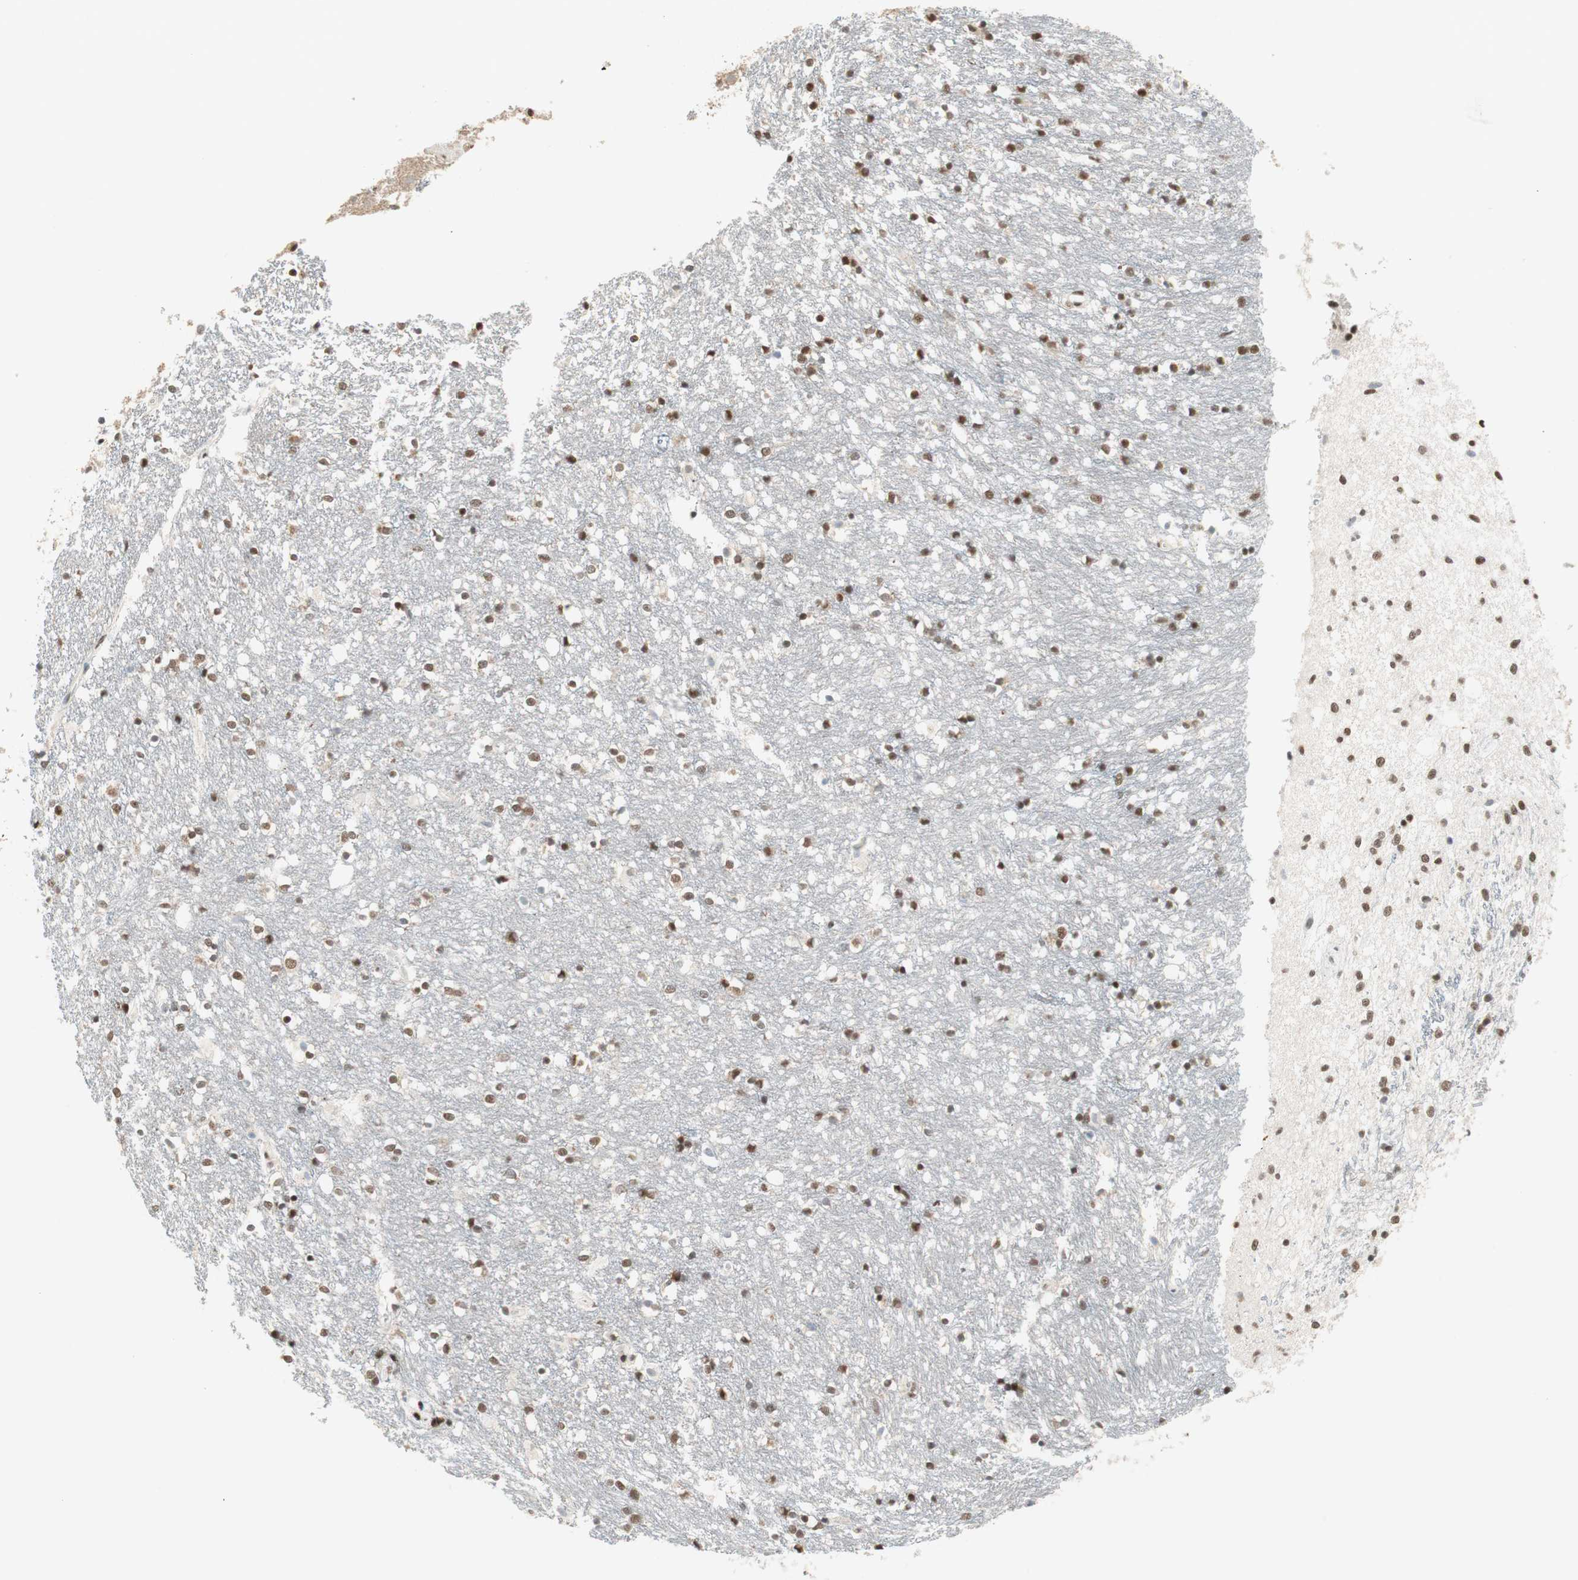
{"staining": {"intensity": "moderate", "quantity": ">75%", "location": "nuclear"}, "tissue": "caudate", "cell_type": "Glial cells", "image_type": "normal", "snomed": [{"axis": "morphology", "description": "Normal tissue, NOS"}, {"axis": "topography", "description": "Lateral ventricle wall"}], "caption": "Approximately >75% of glial cells in unremarkable human caudate show moderate nuclear protein staining as visualized by brown immunohistochemical staining.", "gene": "SMARCE1", "patient": {"sex": "female", "age": 54}}